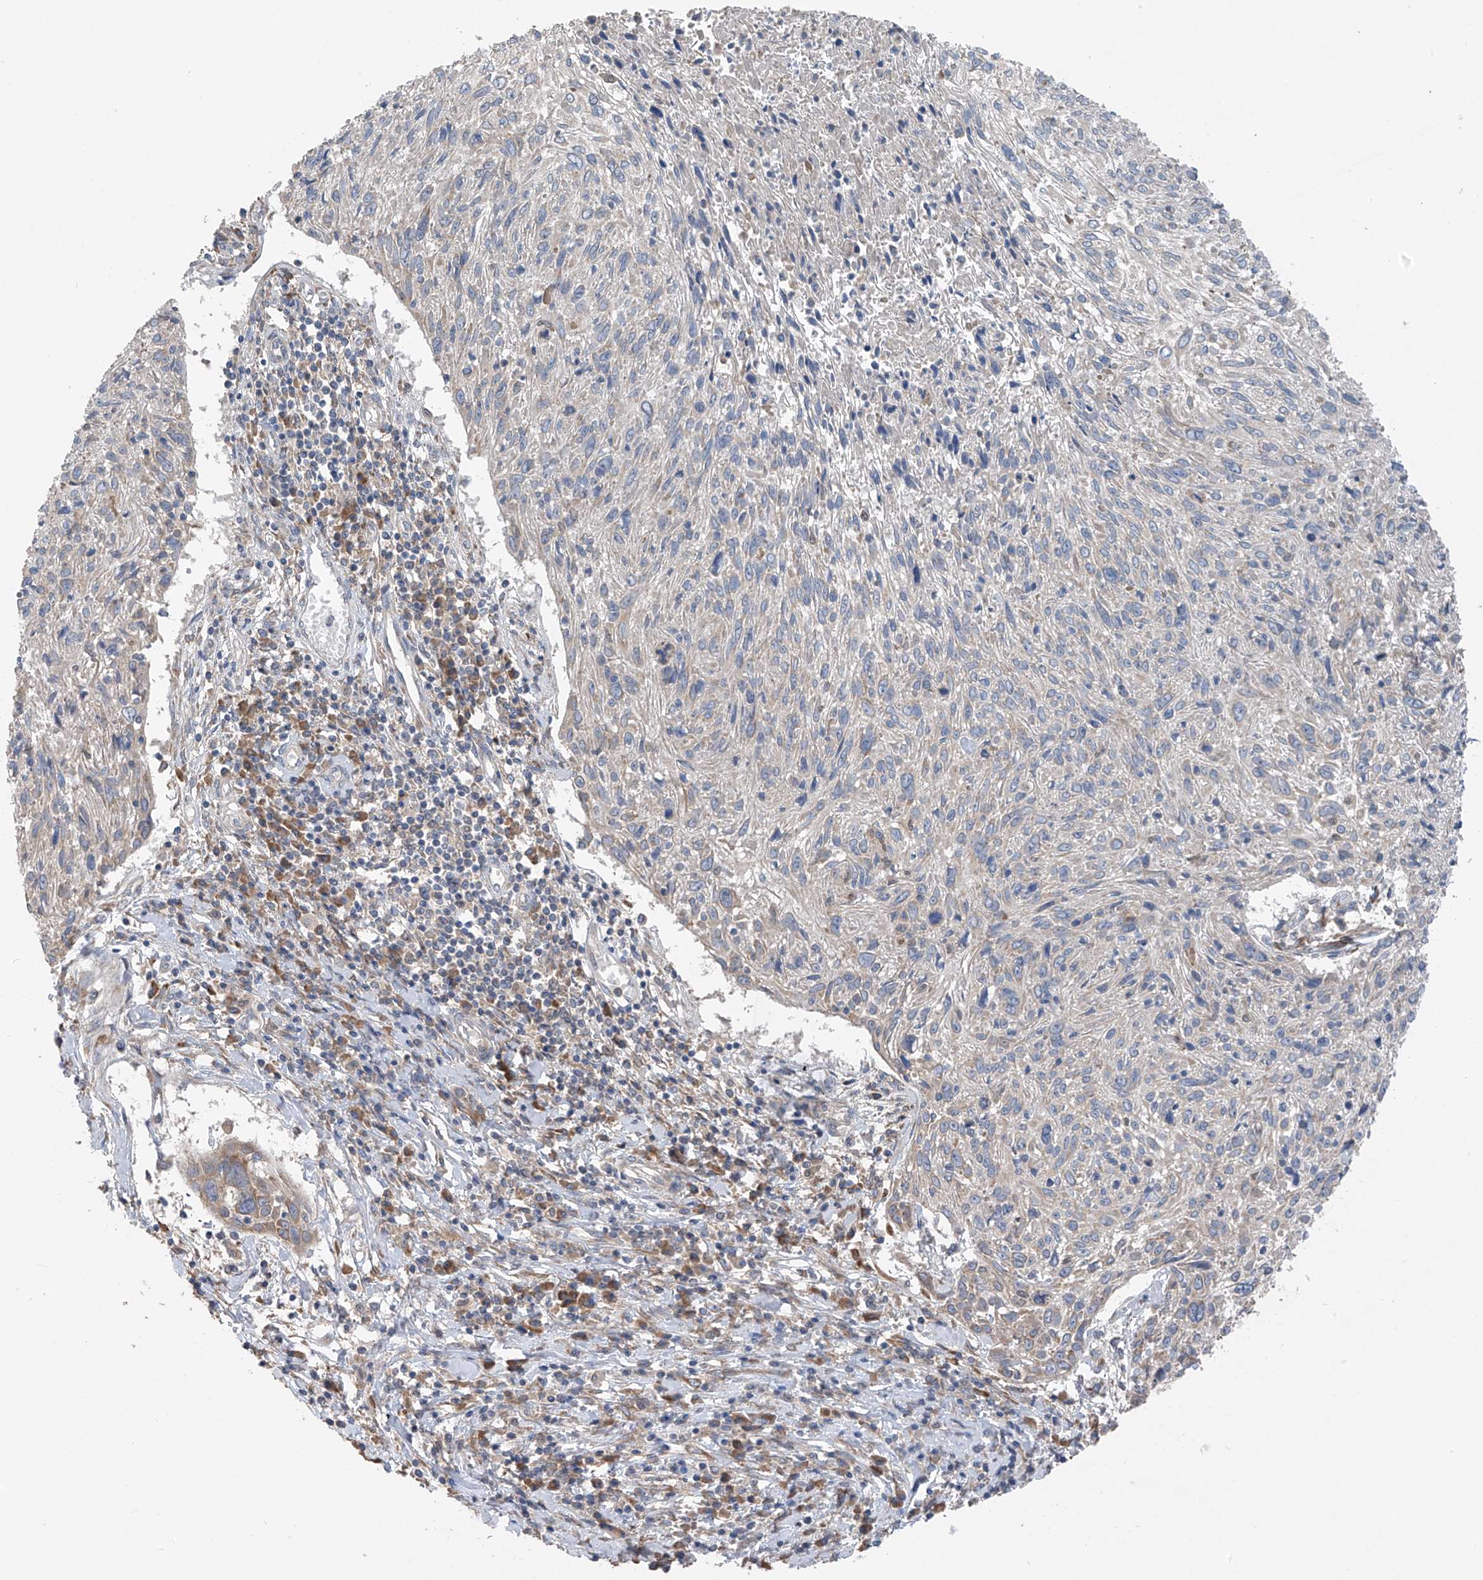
{"staining": {"intensity": "negative", "quantity": "none", "location": "none"}, "tissue": "cervical cancer", "cell_type": "Tumor cells", "image_type": "cancer", "snomed": [{"axis": "morphology", "description": "Squamous cell carcinoma, NOS"}, {"axis": "topography", "description": "Cervix"}], "caption": "The immunohistochemistry (IHC) photomicrograph has no significant positivity in tumor cells of squamous cell carcinoma (cervical) tissue.", "gene": "GALNTL6", "patient": {"sex": "female", "age": 51}}